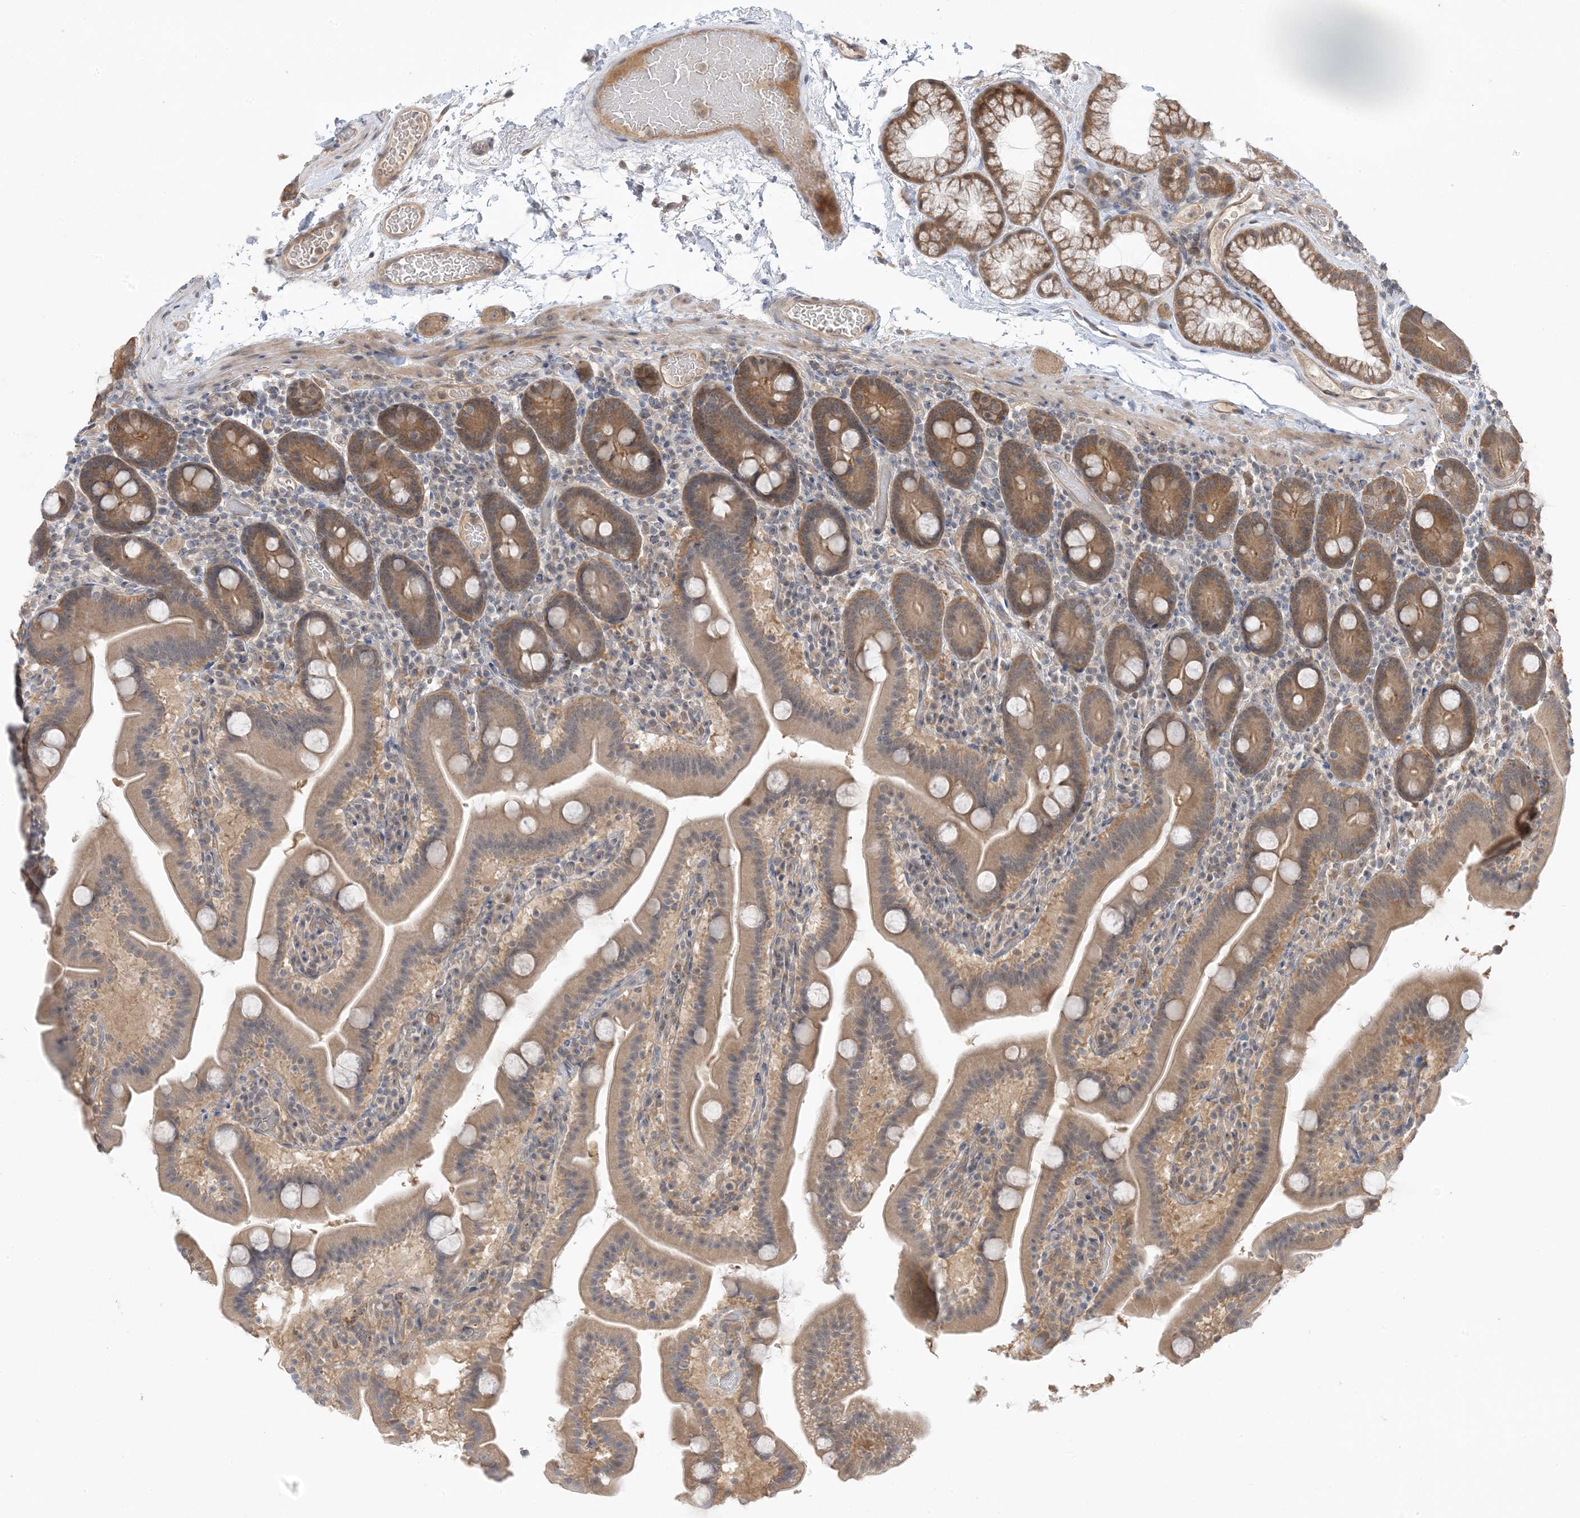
{"staining": {"intensity": "moderate", "quantity": ">75%", "location": "cytoplasmic/membranous"}, "tissue": "duodenum", "cell_type": "Glandular cells", "image_type": "normal", "snomed": [{"axis": "morphology", "description": "Normal tissue, NOS"}, {"axis": "topography", "description": "Duodenum"}], "caption": "Immunohistochemistry (DAB) staining of unremarkable human duodenum demonstrates moderate cytoplasmic/membranous protein expression in about >75% of glandular cells. (Stains: DAB in brown, nuclei in blue, Microscopy: brightfield microscopy at high magnification).", "gene": "WDR26", "patient": {"sex": "male", "age": 55}}